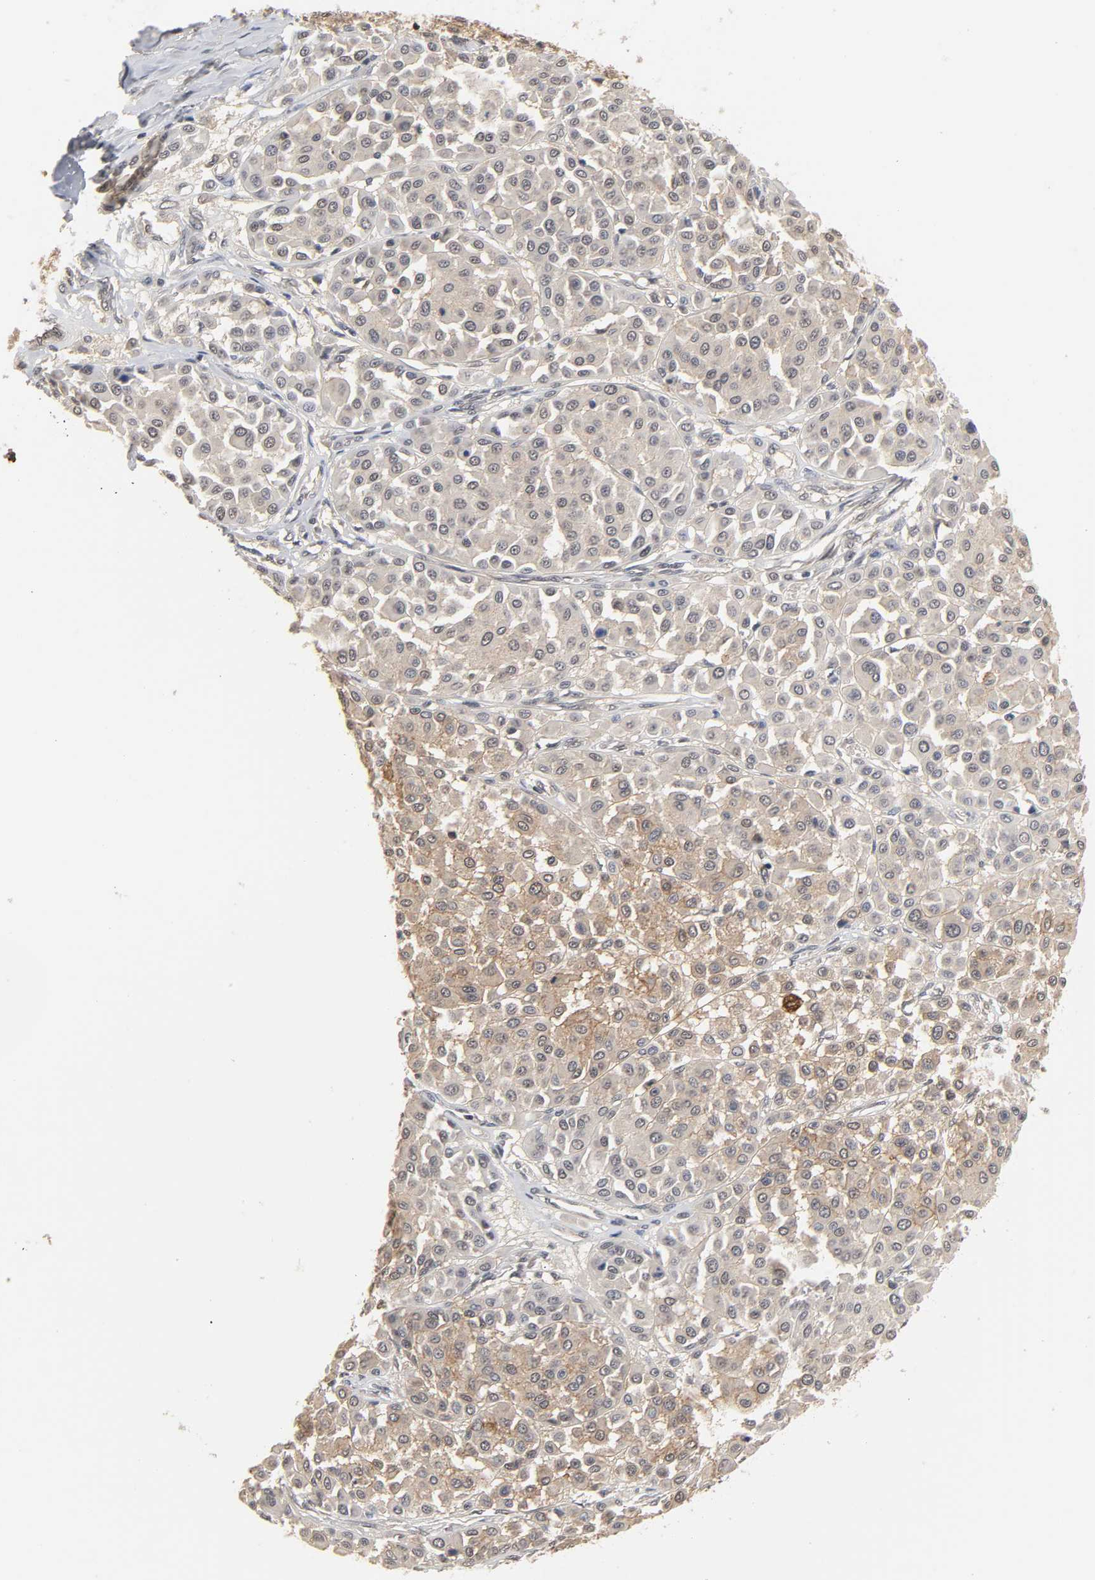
{"staining": {"intensity": "moderate", "quantity": ">75%", "location": "cytoplasmic/membranous"}, "tissue": "melanoma", "cell_type": "Tumor cells", "image_type": "cancer", "snomed": [{"axis": "morphology", "description": "Malignant melanoma, Metastatic site"}, {"axis": "topography", "description": "Soft tissue"}], "caption": "The immunohistochemical stain labels moderate cytoplasmic/membranous expression in tumor cells of malignant melanoma (metastatic site) tissue. (DAB IHC with brightfield microscopy, high magnification).", "gene": "HTR1E", "patient": {"sex": "male", "age": 41}}